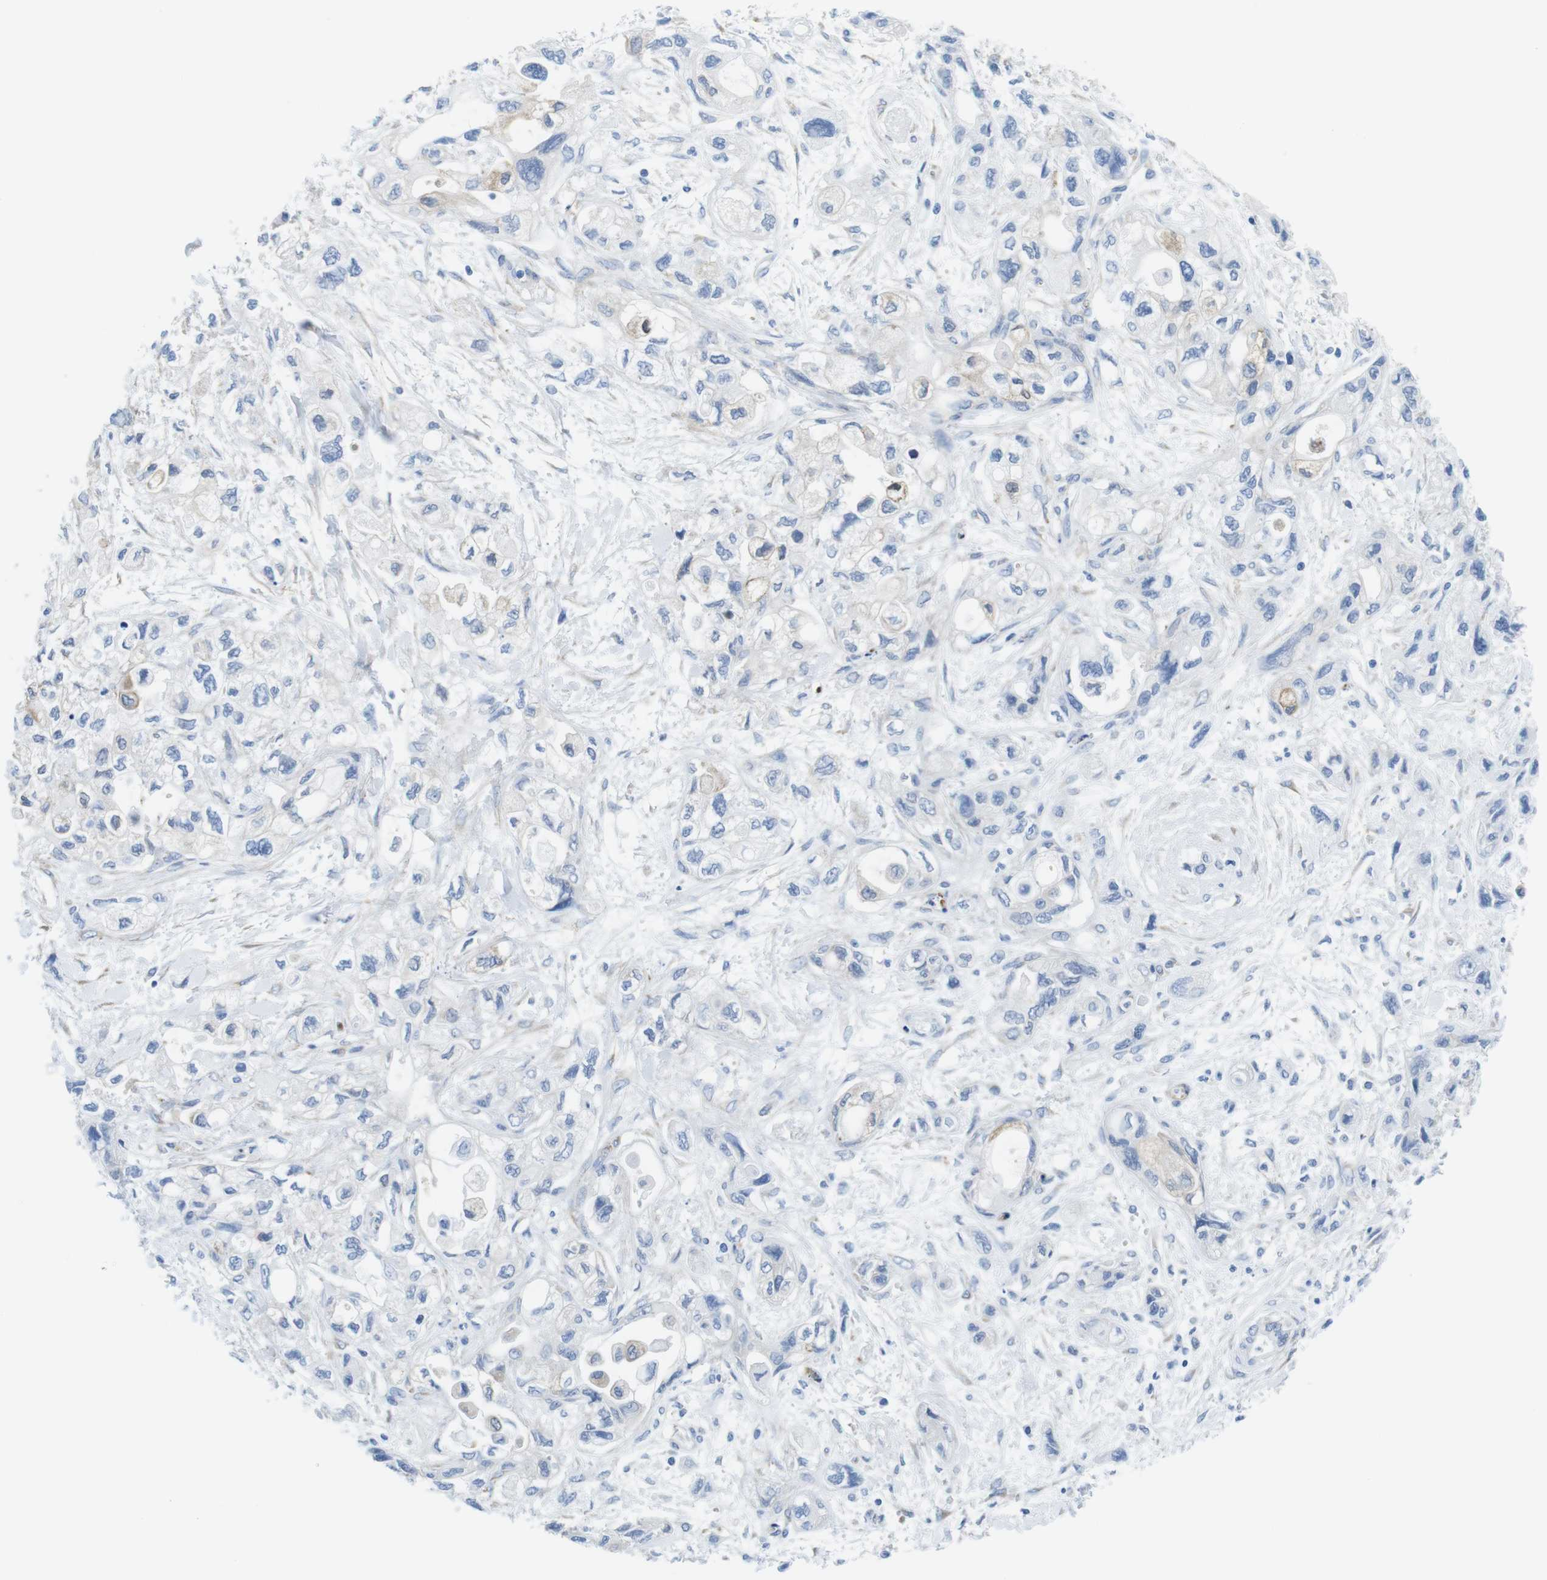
{"staining": {"intensity": "negative", "quantity": "none", "location": "none"}, "tissue": "pancreatic cancer", "cell_type": "Tumor cells", "image_type": "cancer", "snomed": [{"axis": "morphology", "description": "Adenocarcinoma, NOS"}, {"axis": "topography", "description": "Pancreas"}], "caption": "Tumor cells are negative for protein expression in human pancreatic adenocarcinoma.", "gene": "CDH8", "patient": {"sex": "male", "age": 56}}